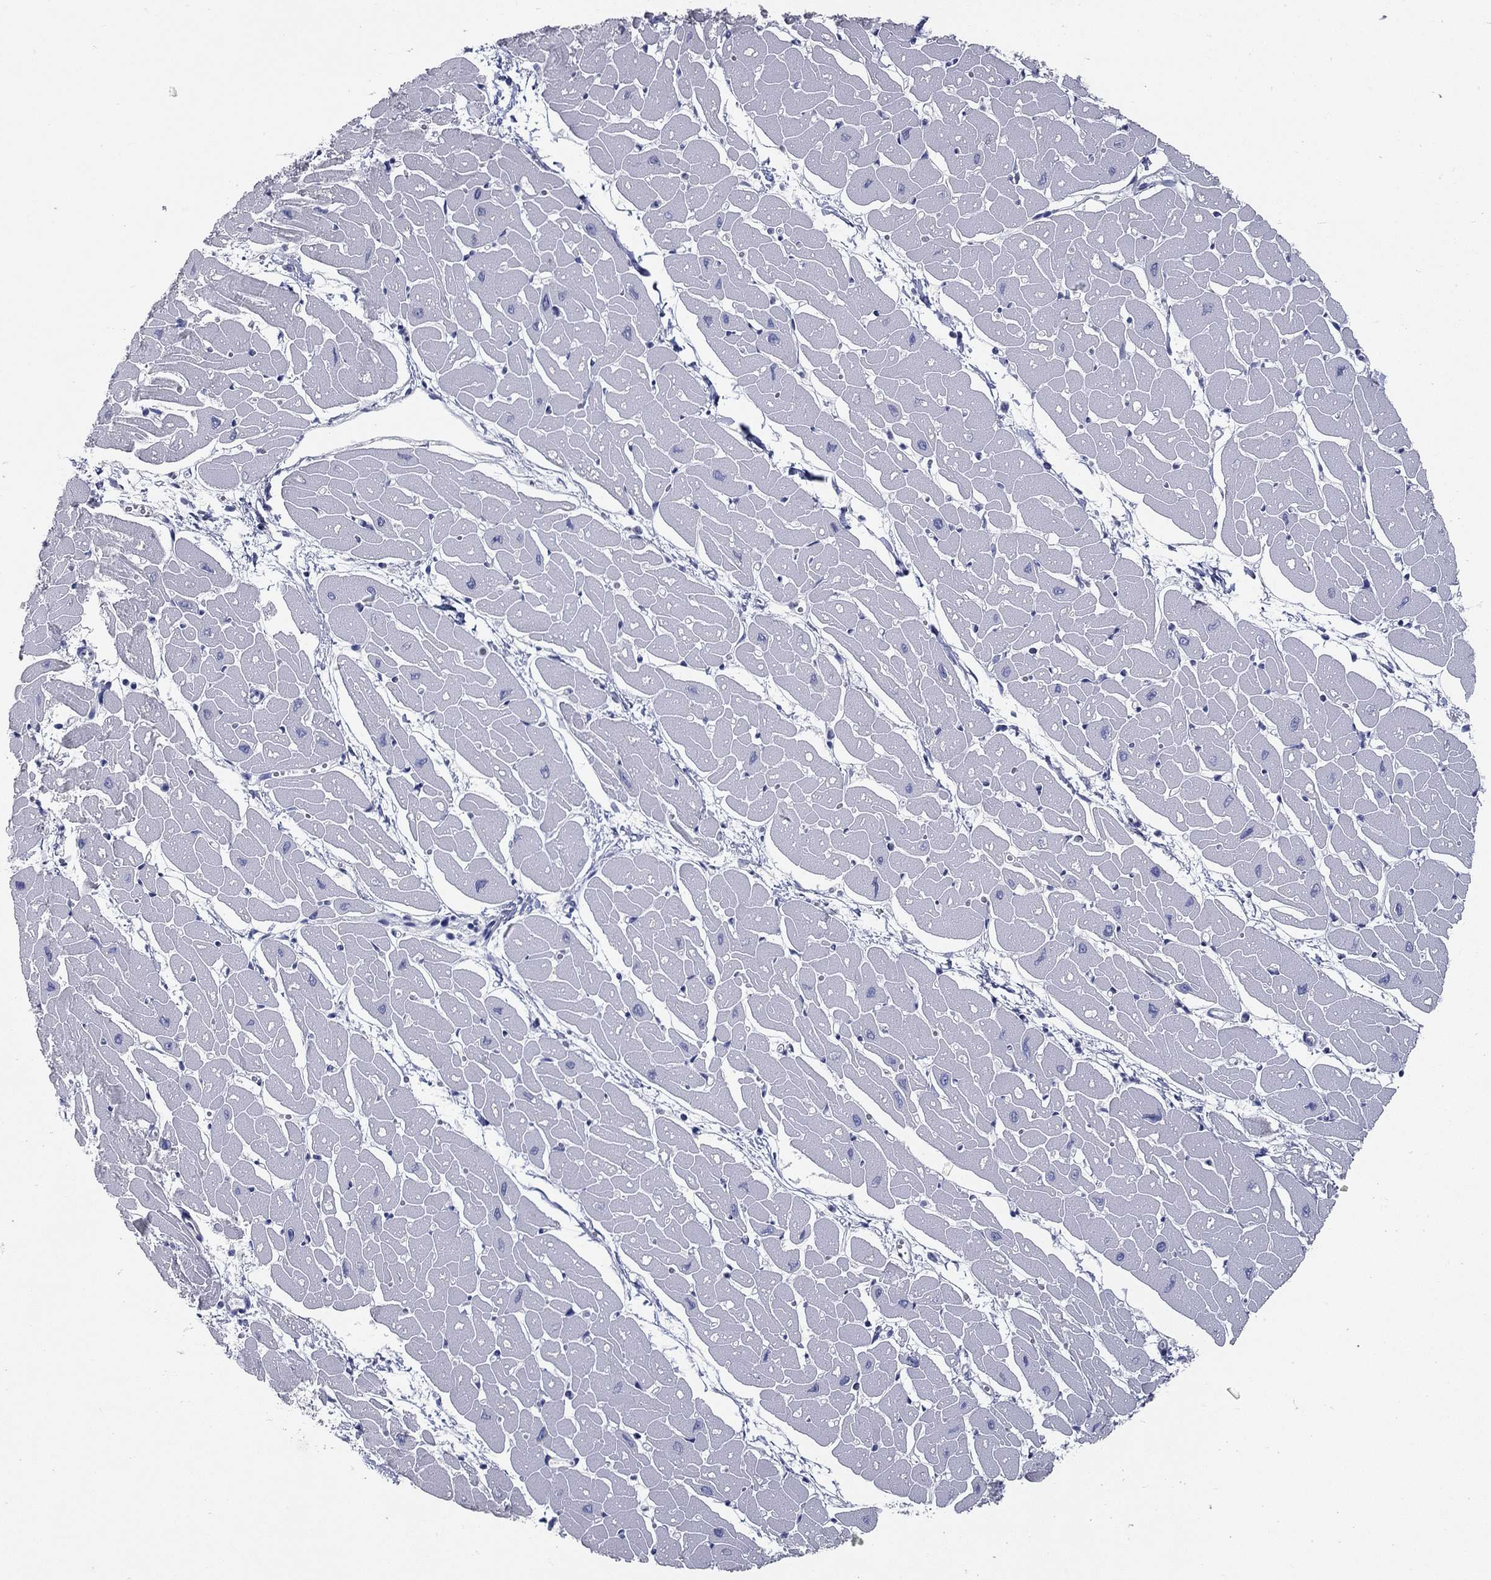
{"staining": {"intensity": "negative", "quantity": "none", "location": "none"}, "tissue": "heart muscle", "cell_type": "Cardiomyocytes", "image_type": "normal", "snomed": [{"axis": "morphology", "description": "Normal tissue, NOS"}, {"axis": "topography", "description": "Heart"}], "caption": "The image reveals no staining of cardiomyocytes in unremarkable heart muscle.", "gene": "TAC1", "patient": {"sex": "male", "age": 57}}